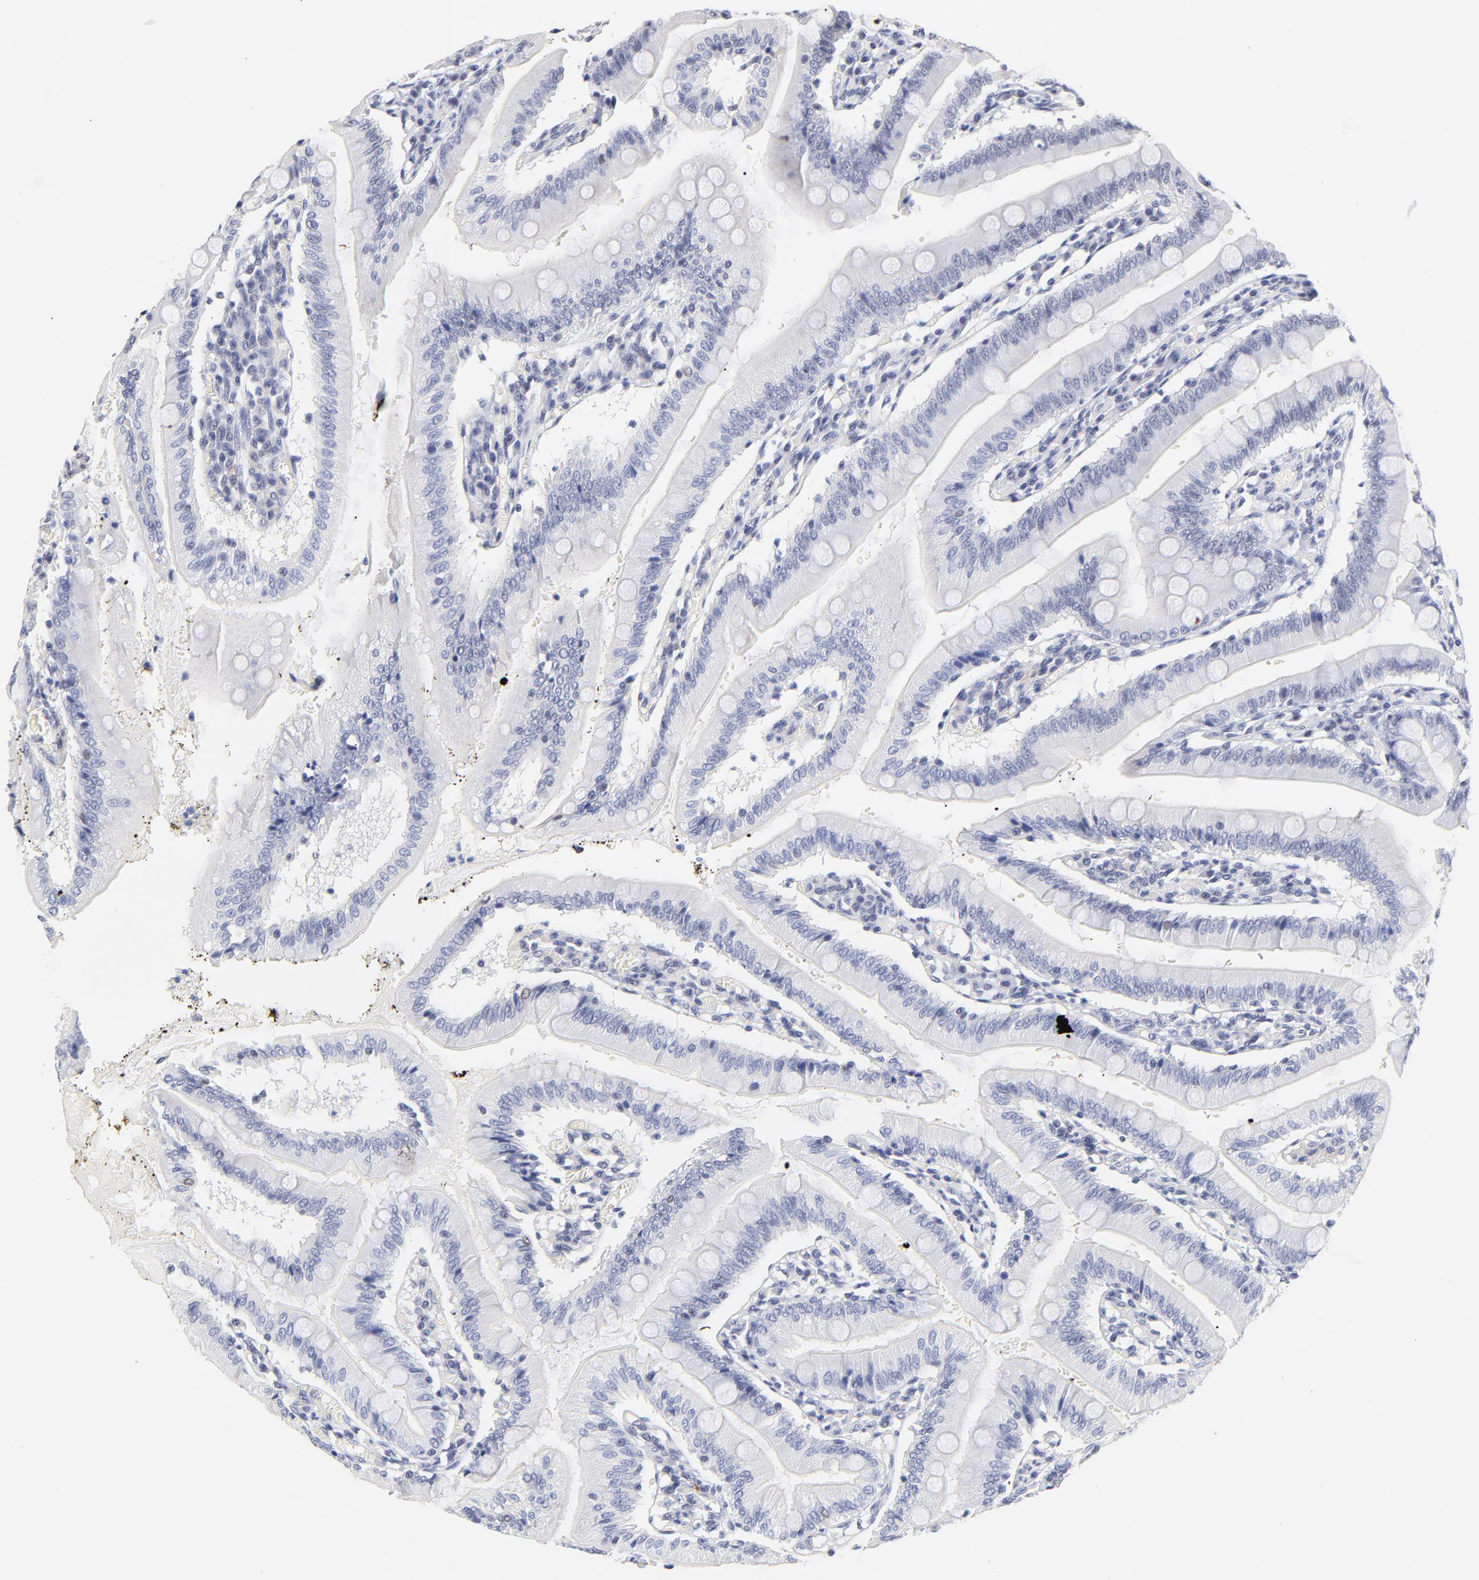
{"staining": {"intensity": "weak", "quantity": "<25%", "location": "nuclear"}, "tissue": "small intestine", "cell_type": "Glandular cells", "image_type": "normal", "snomed": [{"axis": "morphology", "description": "Normal tissue, NOS"}, {"axis": "topography", "description": "Small intestine"}], "caption": "An immunohistochemistry photomicrograph of normal small intestine is shown. There is no staining in glandular cells of small intestine.", "gene": "ZNF74", "patient": {"sex": "male", "age": 71}}